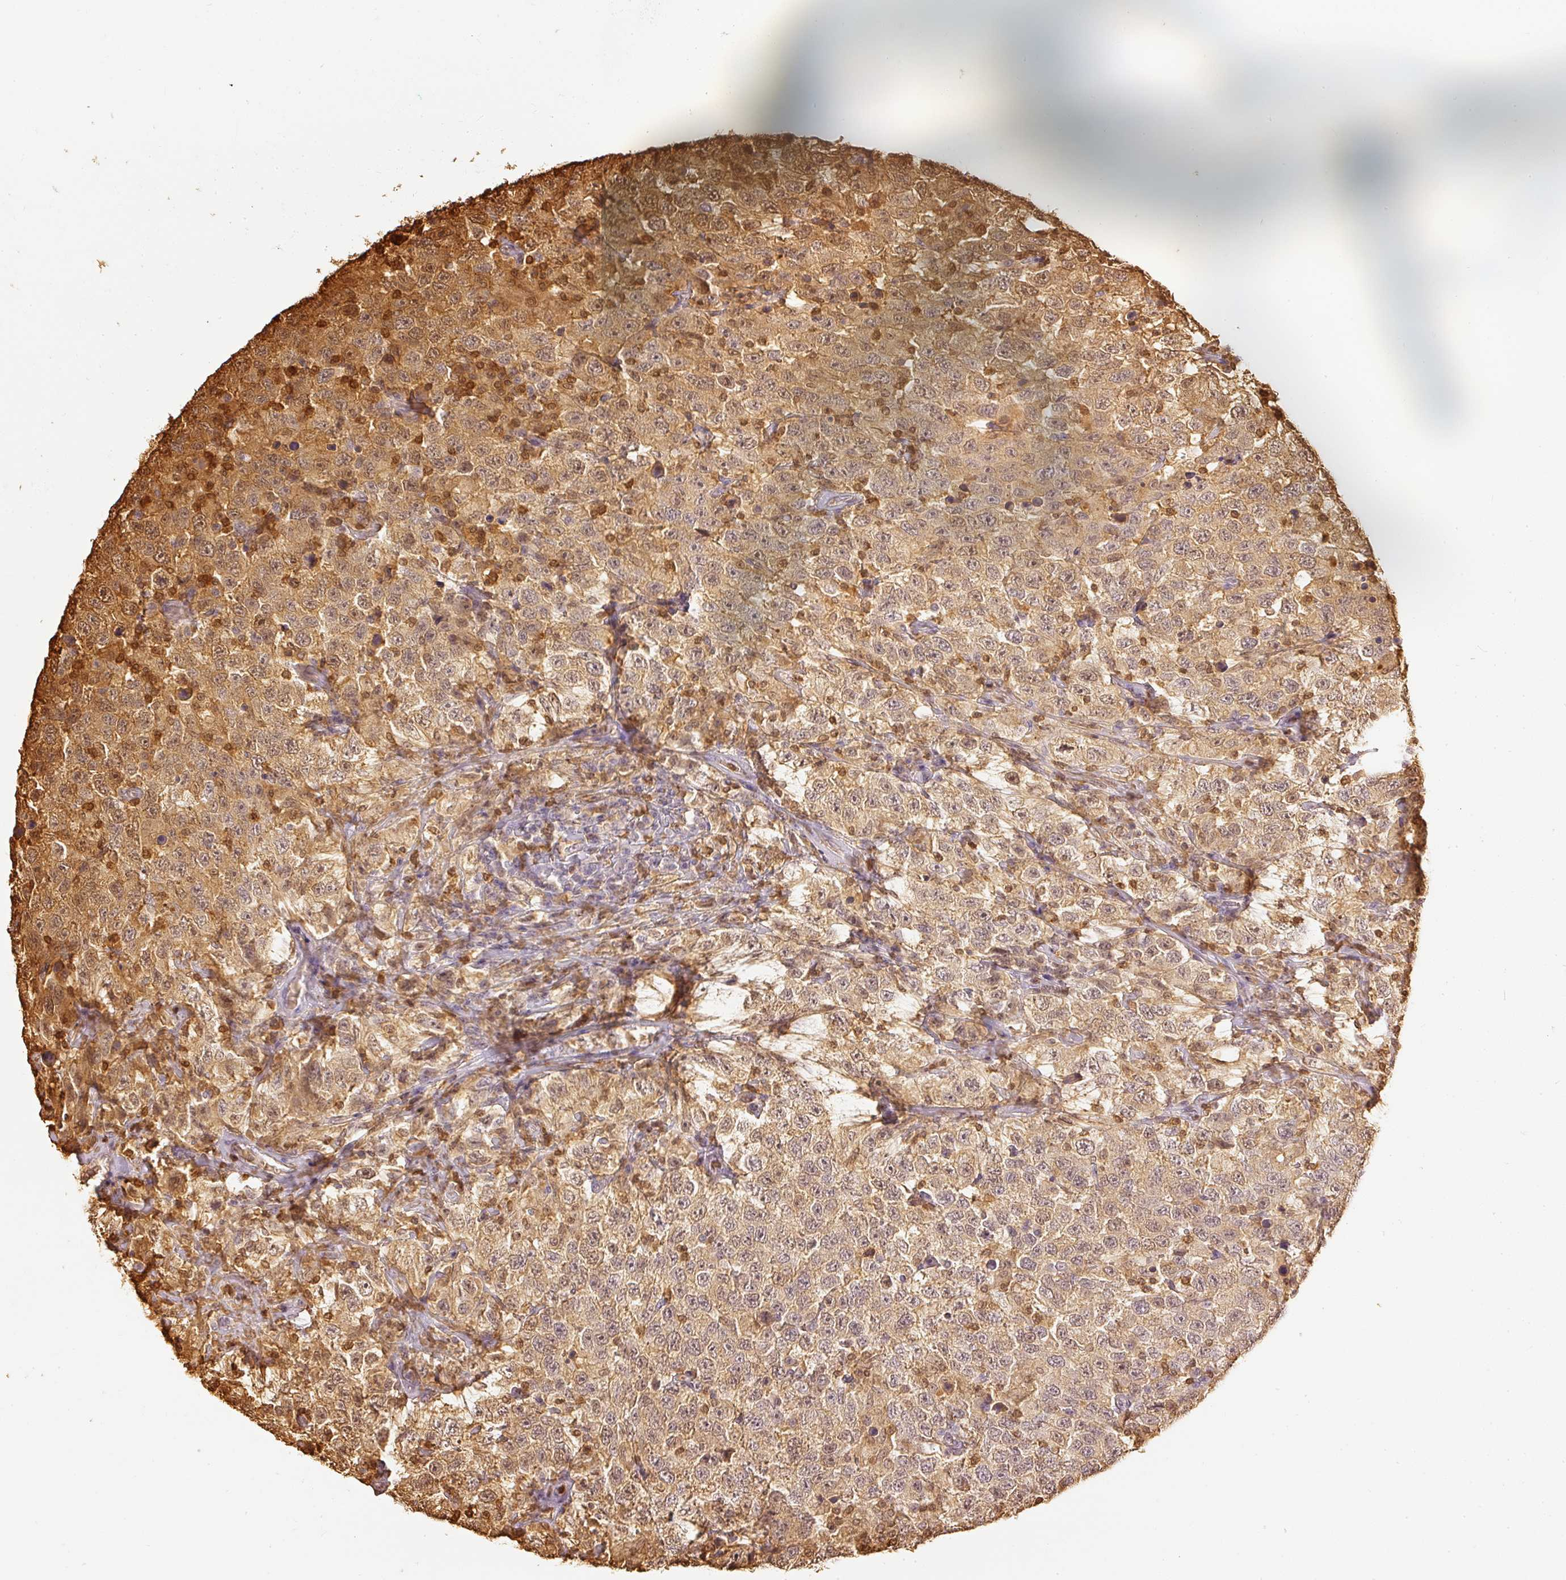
{"staining": {"intensity": "moderate", "quantity": ">75%", "location": "cytoplasmic/membranous"}, "tissue": "testis cancer", "cell_type": "Tumor cells", "image_type": "cancer", "snomed": [{"axis": "morphology", "description": "Seminoma, NOS"}, {"axis": "topography", "description": "Testis"}], "caption": "IHC image of seminoma (testis) stained for a protein (brown), which demonstrates medium levels of moderate cytoplasmic/membranous positivity in approximately >75% of tumor cells.", "gene": "PFN1", "patient": {"sex": "male", "age": 41}}